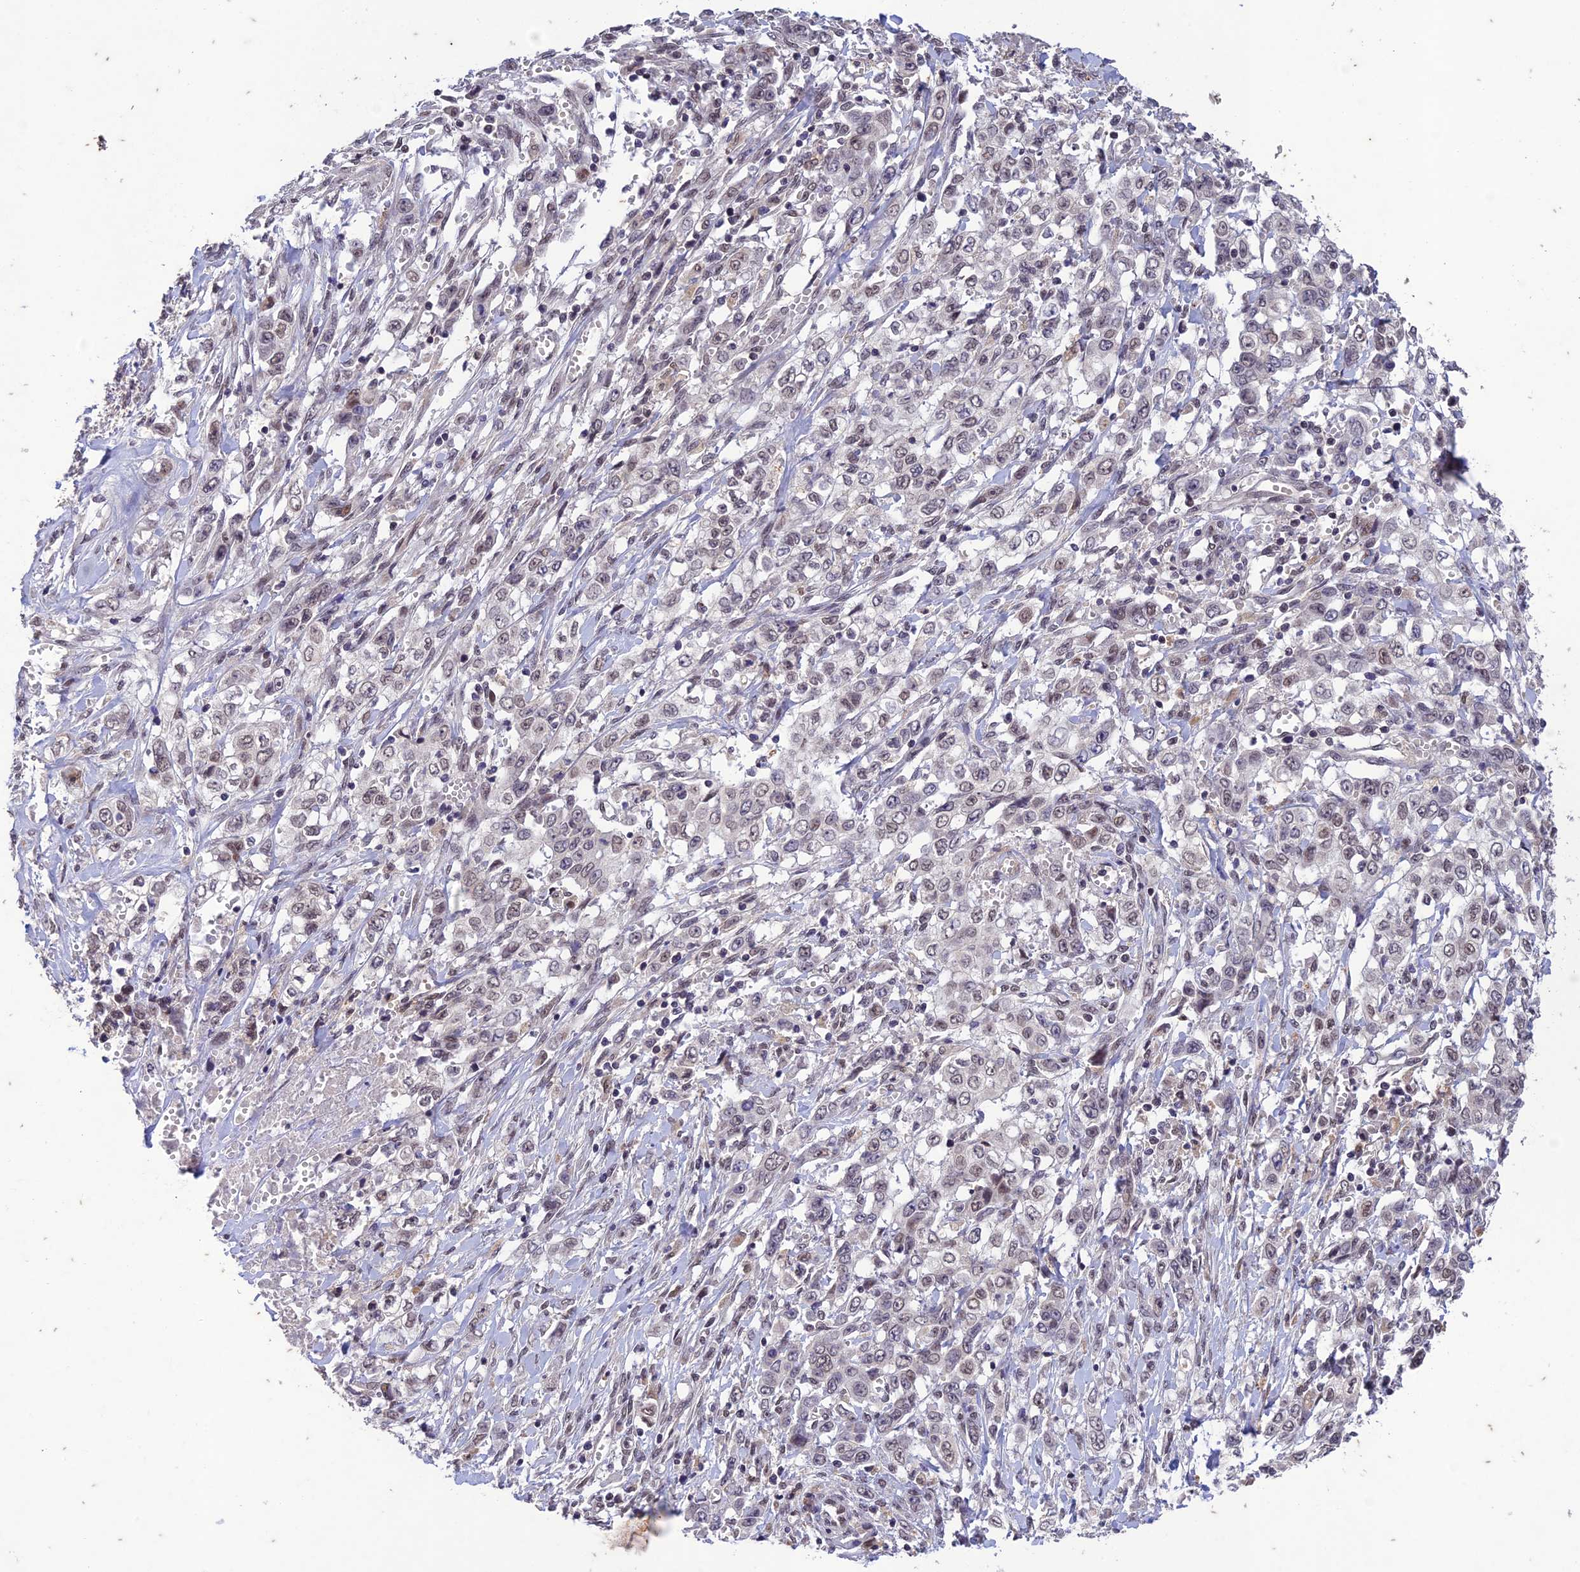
{"staining": {"intensity": "weak", "quantity": "<25%", "location": "nuclear"}, "tissue": "stomach cancer", "cell_type": "Tumor cells", "image_type": "cancer", "snomed": [{"axis": "morphology", "description": "Adenocarcinoma, NOS"}, {"axis": "topography", "description": "Stomach, upper"}], "caption": "The photomicrograph displays no significant expression in tumor cells of adenocarcinoma (stomach).", "gene": "POP4", "patient": {"sex": "male", "age": 62}}